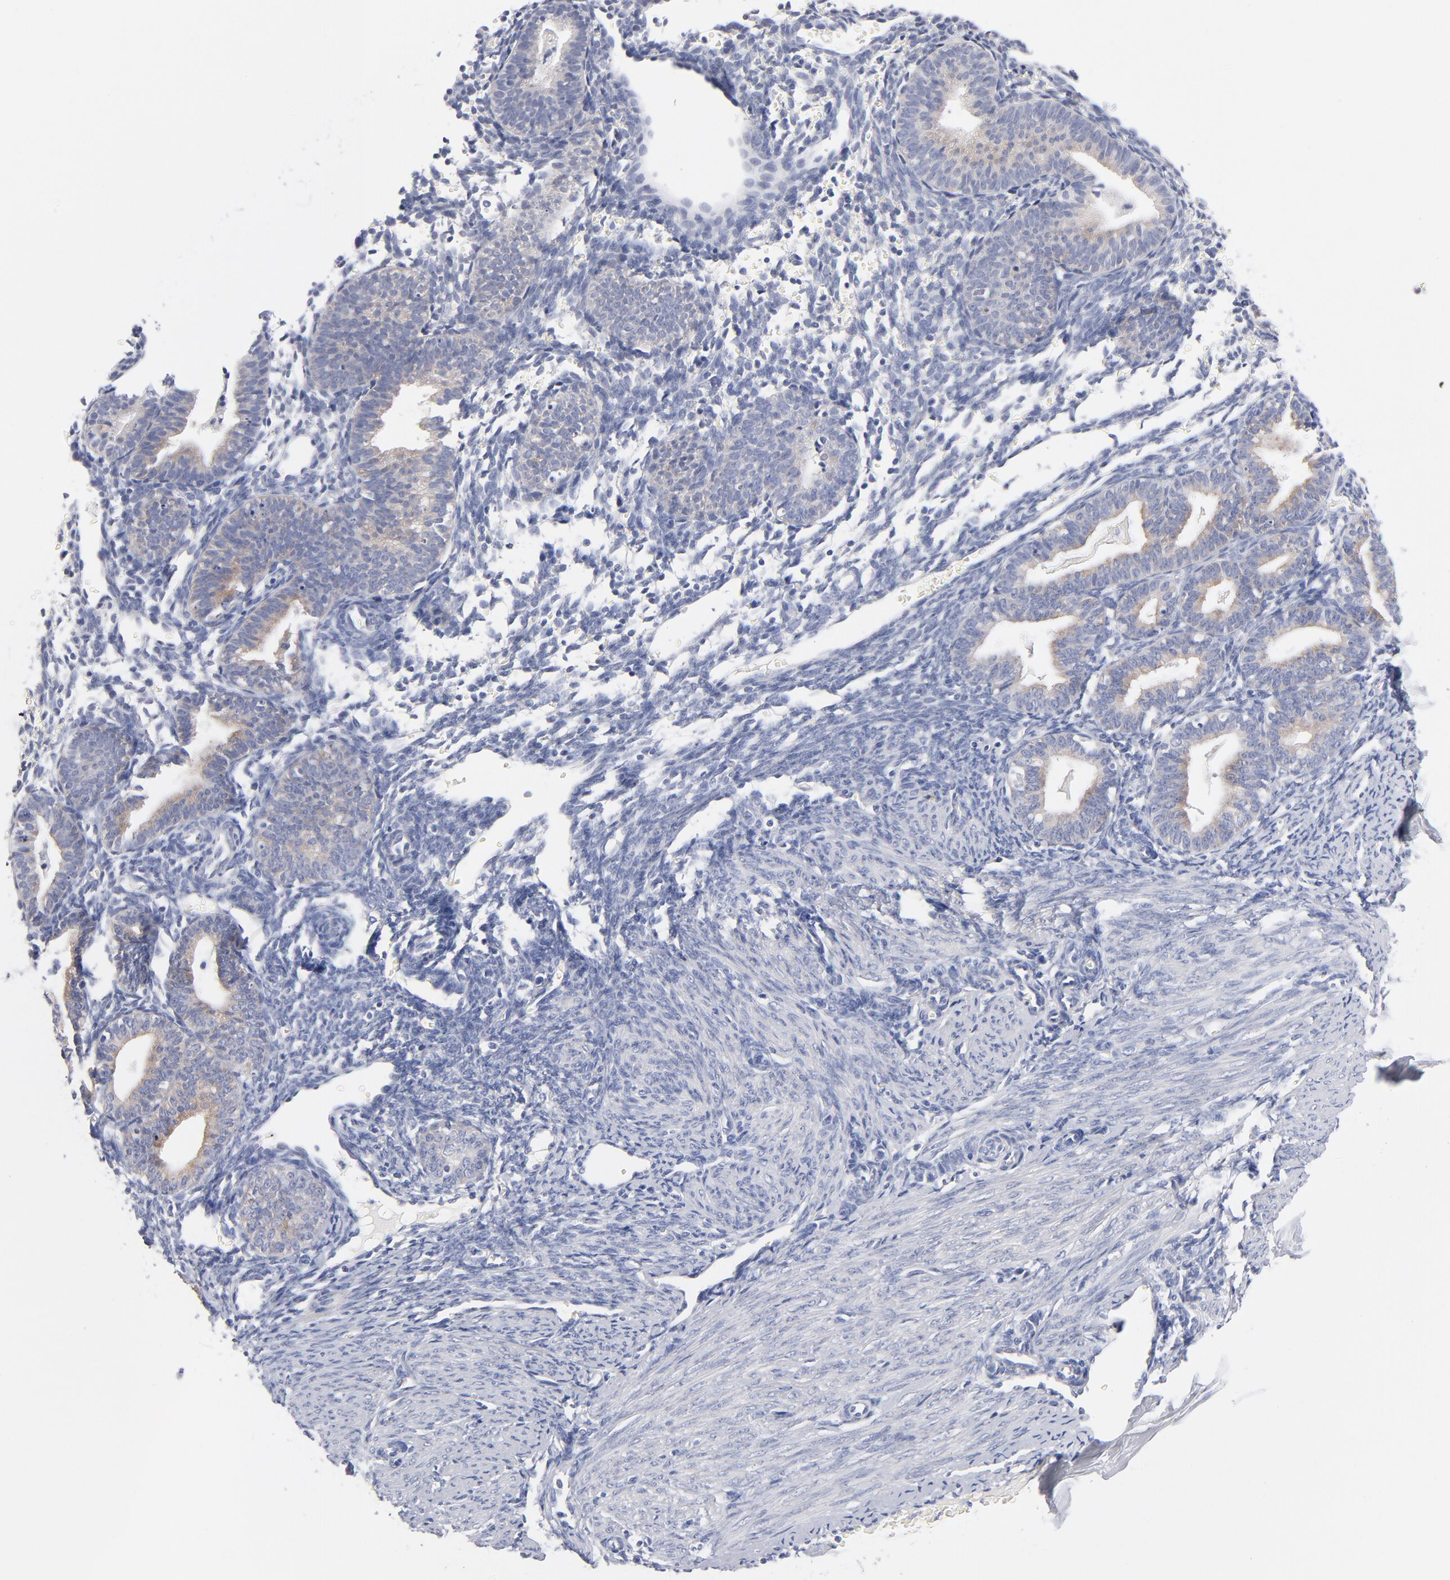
{"staining": {"intensity": "negative", "quantity": "none", "location": "none"}, "tissue": "endometrium", "cell_type": "Cells in endometrial stroma", "image_type": "normal", "snomed": [{"axis": "morphology", "description": "Normal tissue, NOS"}, {"axis": "topography", "description": "Endometrium"}], "caption": "Cells in endometrial stroma are negative for brown protein staining in normal endometrium. (Immunohistochemistry (ihc), brightfield microscopy, high magnification).", "gene": "MID1", "patient": {"sex": "female", "age": 61}}